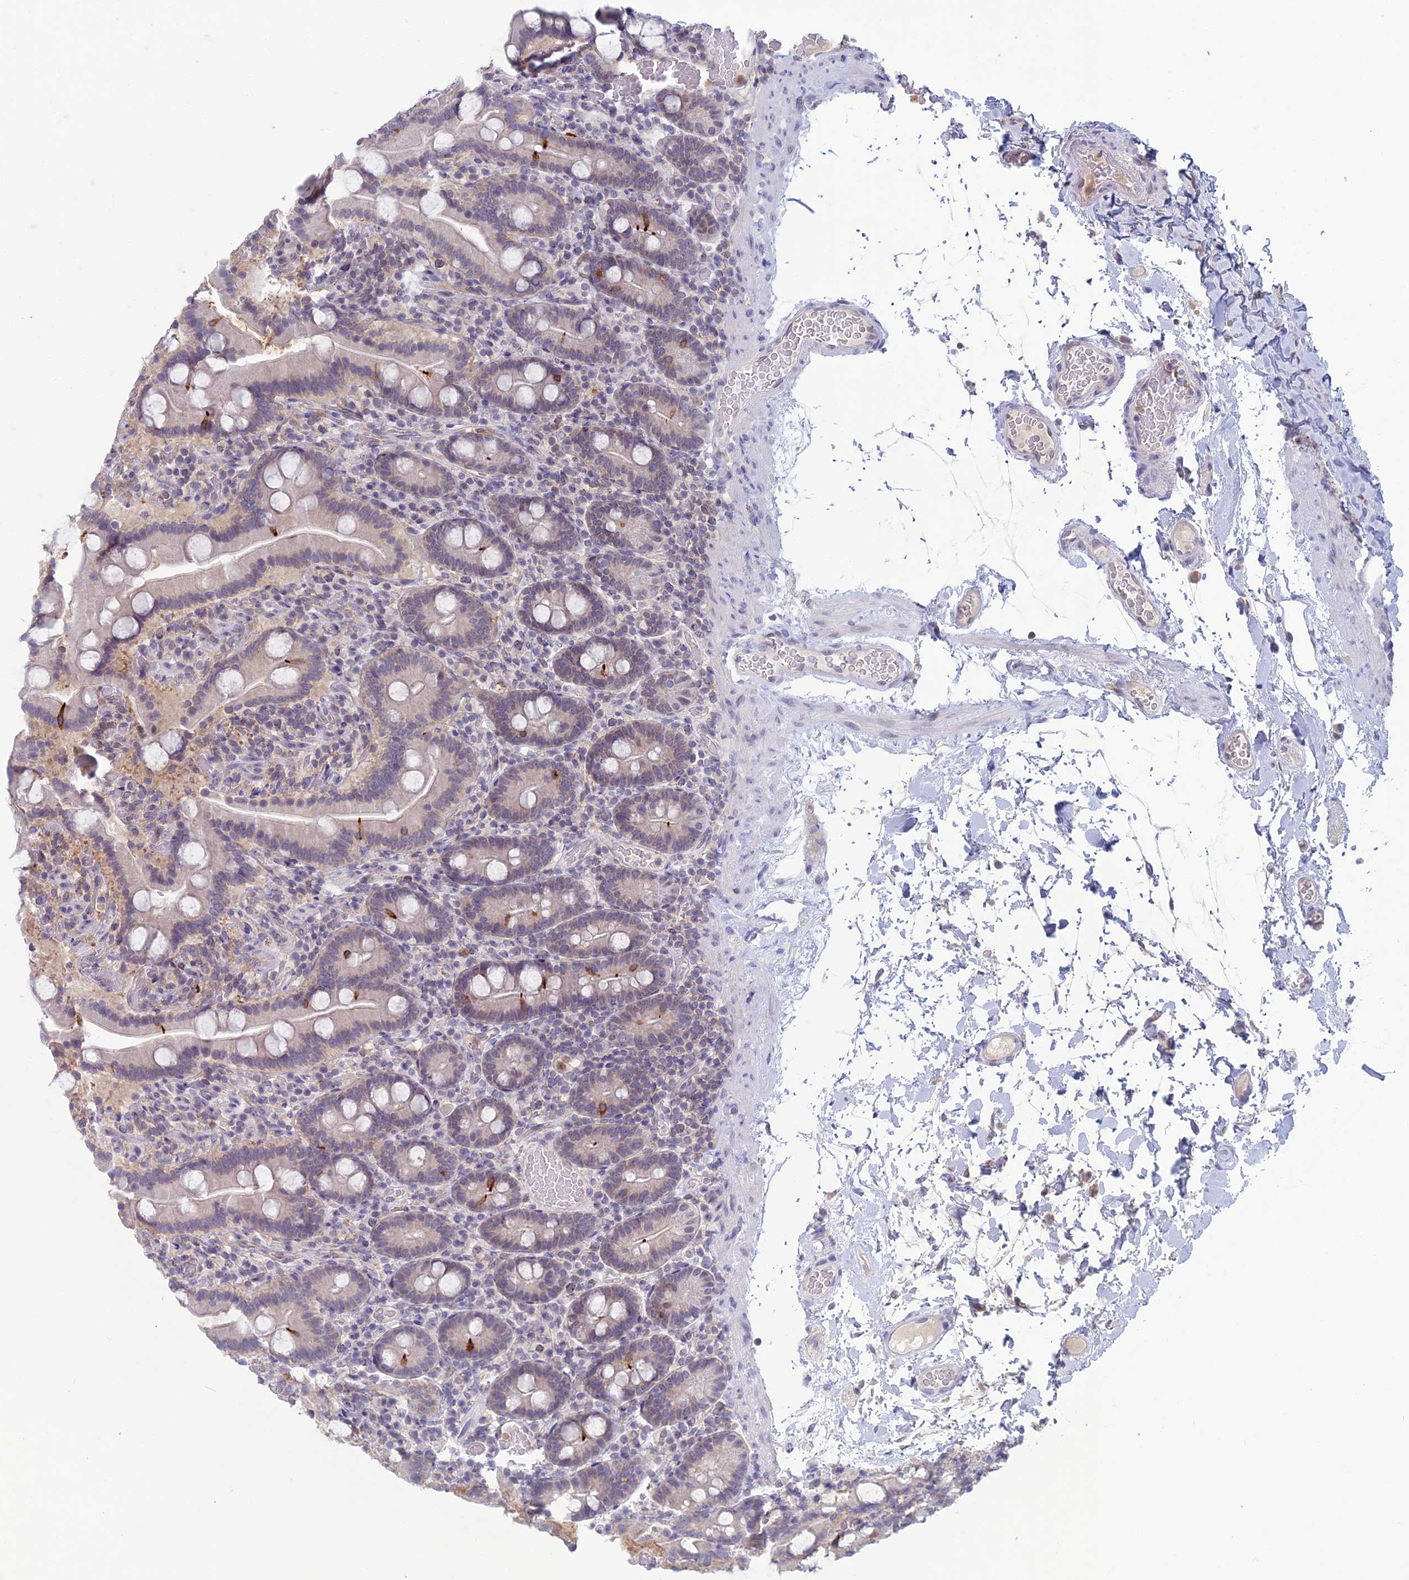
{"staining": {"intensity": "weak", "quantity": "25%-75%", "location": "nuclear"}, "tissue": "duodenum", "cell_type": "Glandular cells", "image_type": "normal", "snomed": [{"axis": "morphology", "description": "Normal tissue, NOS"}, {"axis": "topography", "description": "Duodenum"}], "caption": "High-power microscopy captured an immunohistochemistry (IHC) histopathology image of benign duodenum, revealing weak nuclear expression in approximately 25%-75% of glandular cells.", "gene": "WDR46", "patient": {"sex": "male", "age": 55}}